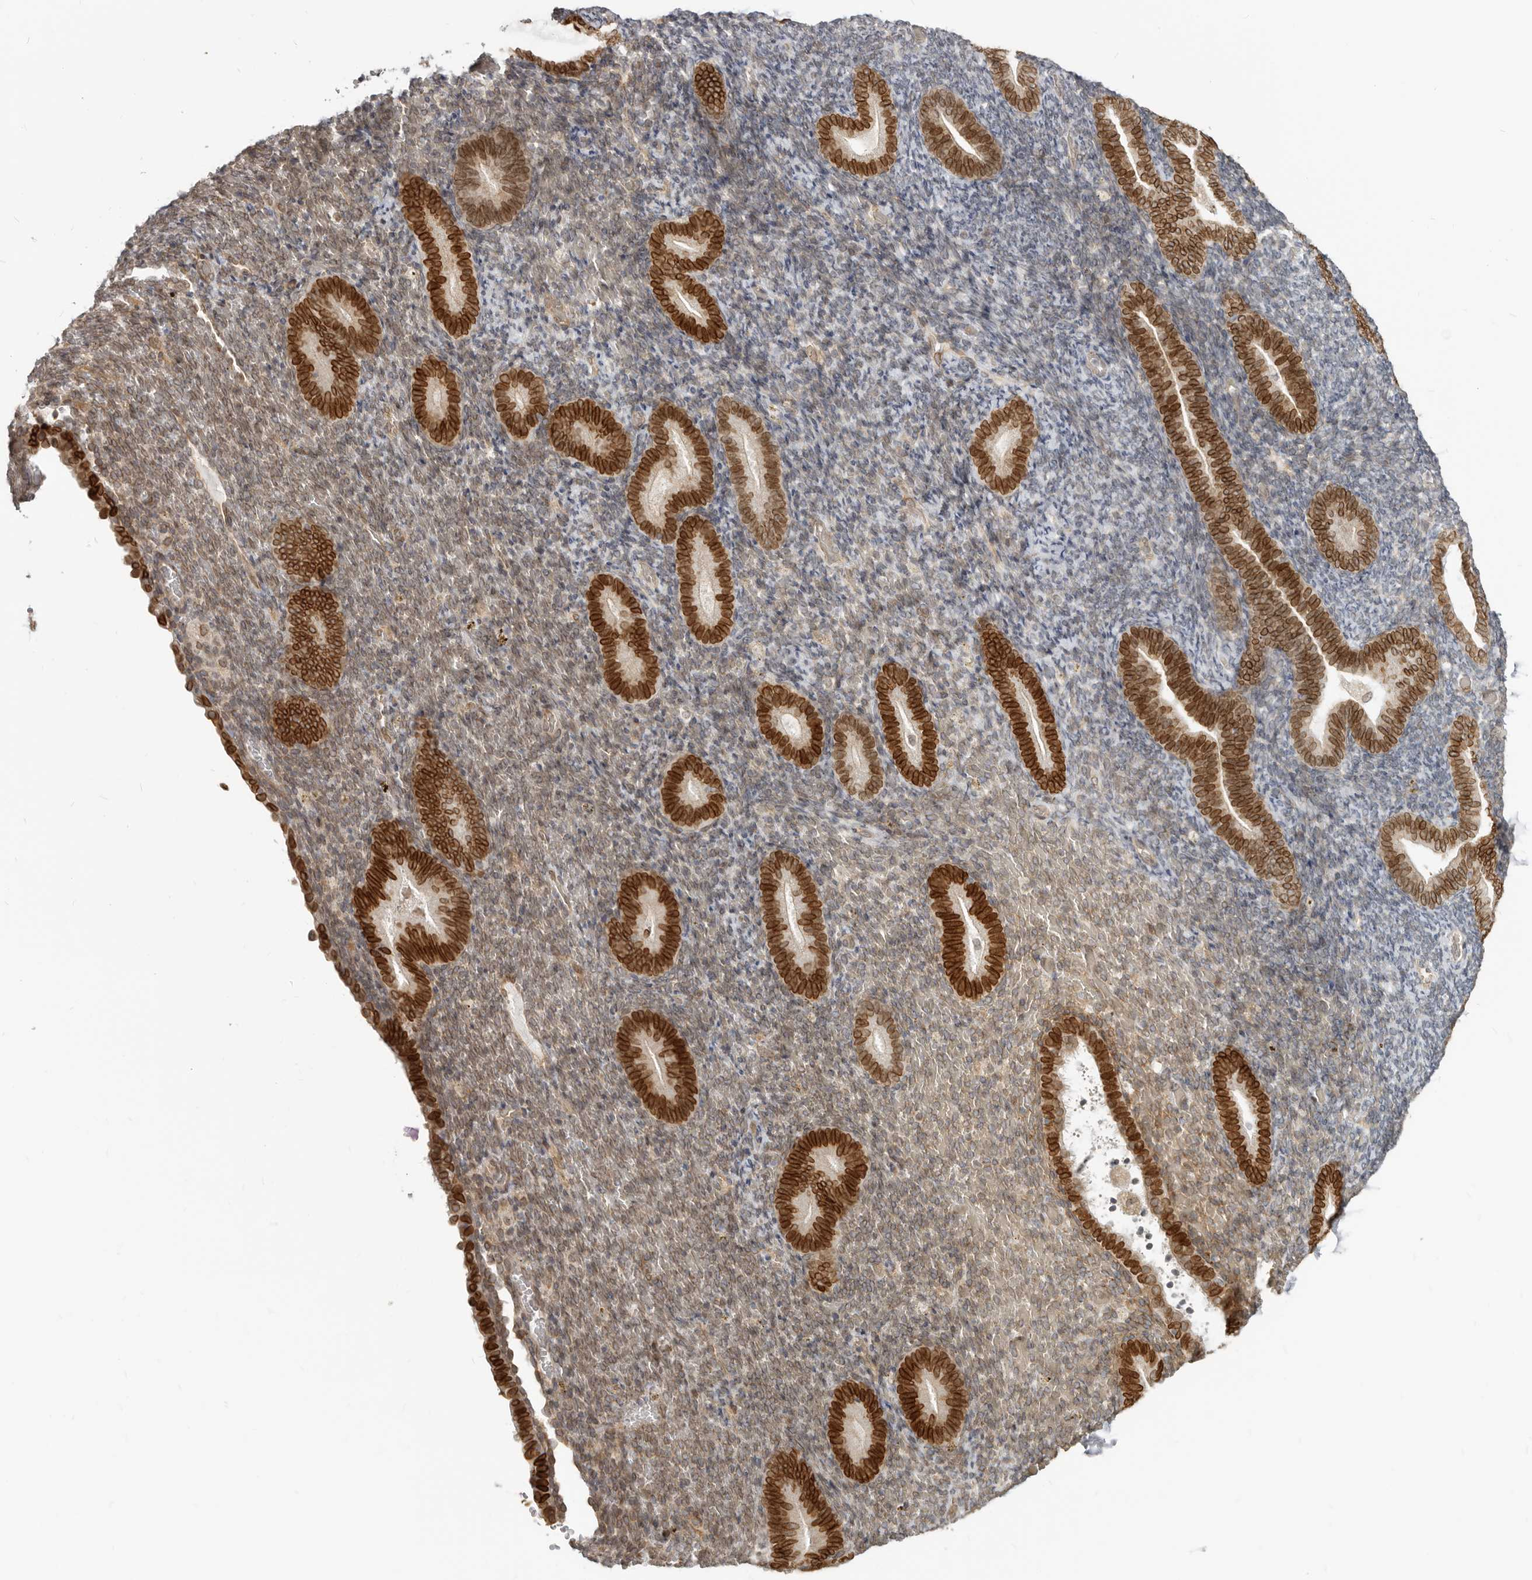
{"staining": {"intensity": "weak", "quantity": "<25%", "location": "cytoplasmic/membranous"}, "tissue": "endometrium", "cell_type": "Cells in endometrial stroma", "image_type": "normal", "snomed": [{"axis": "morphology", "description": "Normal tissue, NOS"}, {"axis": "topography", "description": "Endometrium"}], "caption": "Immunohistochemistry image of normal endometrium stained for a protein (brown), which reveals no staining in cells in endometrial stroma.", "gene": "NUP153", "patient": {"sex": "female", "age": 51}}